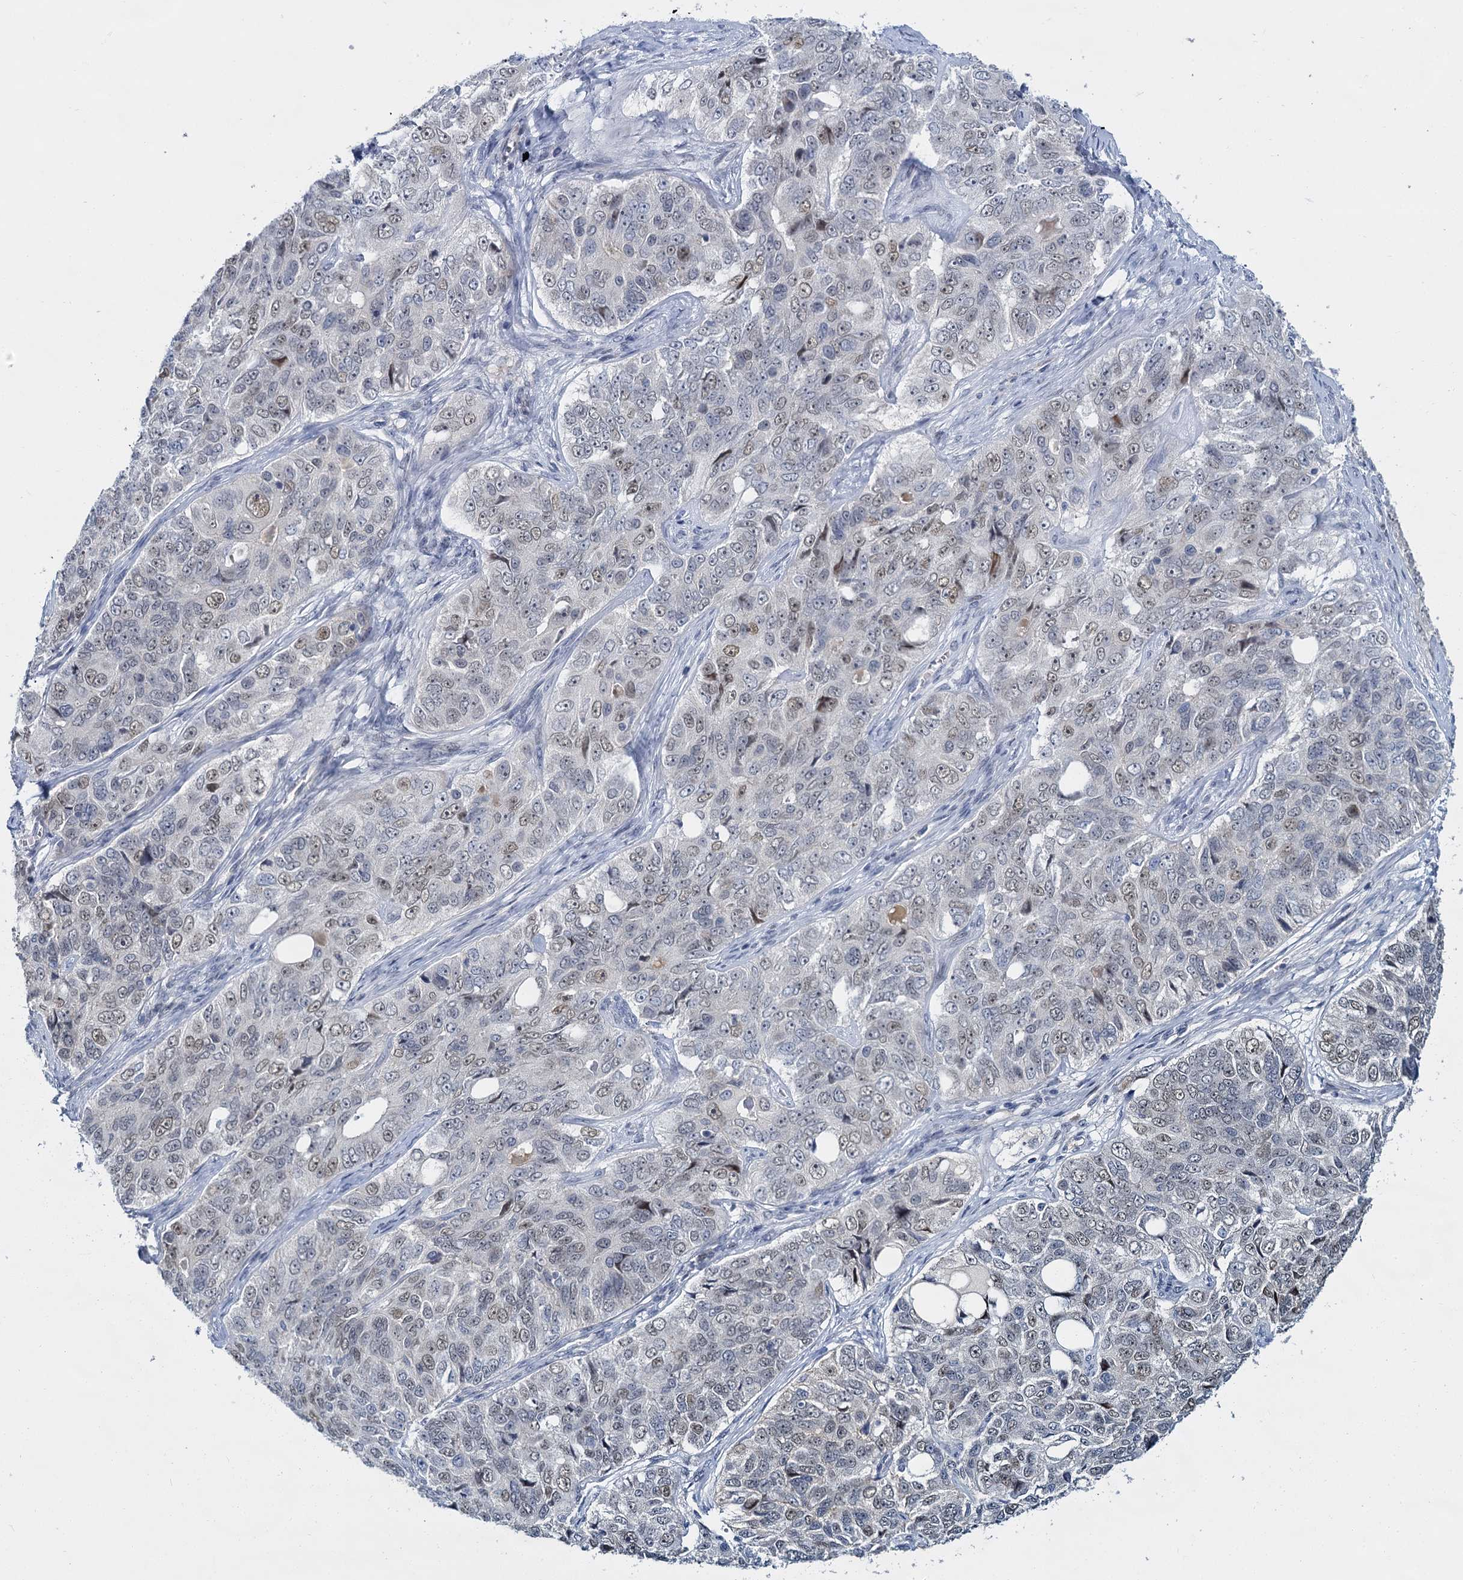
{"staining": {"intensity": "weak", "quantity": "25%-75%", "location": "nuclear"}, "tissue": "ovarian cancer", "cell_type": "Tumor cells", "image_type": "cancer", "snomed": [{"axis": "morphology", "description": "Carcinoma, endometroid"}, {"axis": "topography", "description": "Ovary"}], "caption": "Protein analysis of ovarian cancer tissue reveals weak nuclear staining in approximately 25%-75% of tumor cells.", "gene": "ACRBP", "patient": {"sex": "female", "age": 51}}